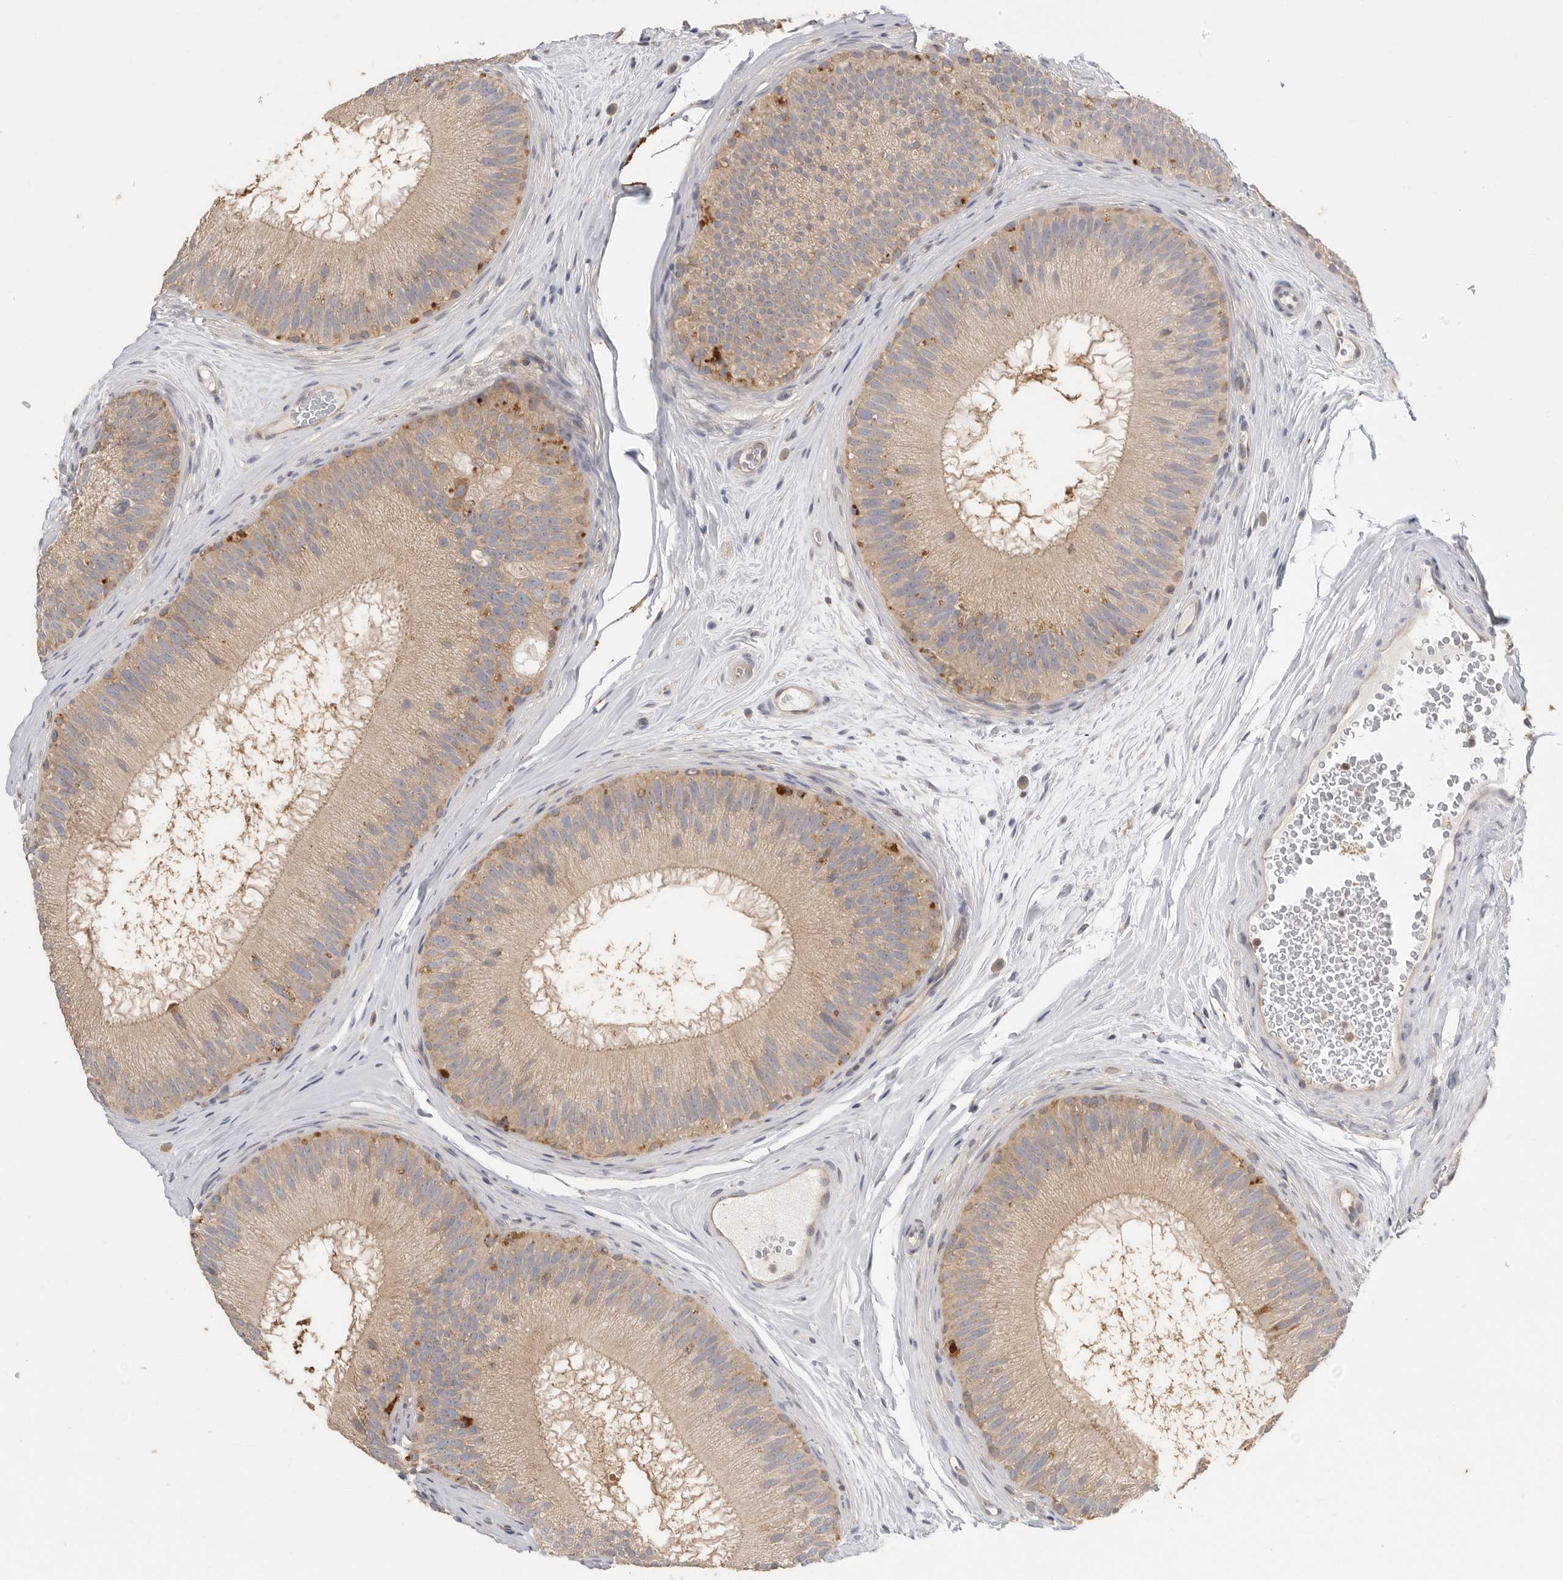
{"staining": {"intensity": "moderate", "quantity": "25%-75%", "location": "cytoplasmic/membranous"}, "tissue": "epididymis", "cell_type": "Glandular cells", "image_type": "normal", "snomed": [{"axis": "morphology", "description": "Normal tissue, NOS"}, {"axis": "topography", "description": "Epididymis"}], "caption": "Brown immunohistochemical staining in benign epididymis demonstrates moderate cytoplasmic/membranous expression in about 25%-75% of glandular cells.", "gene": "CCT8", "patient": {"sex": "male", "age": 45}}